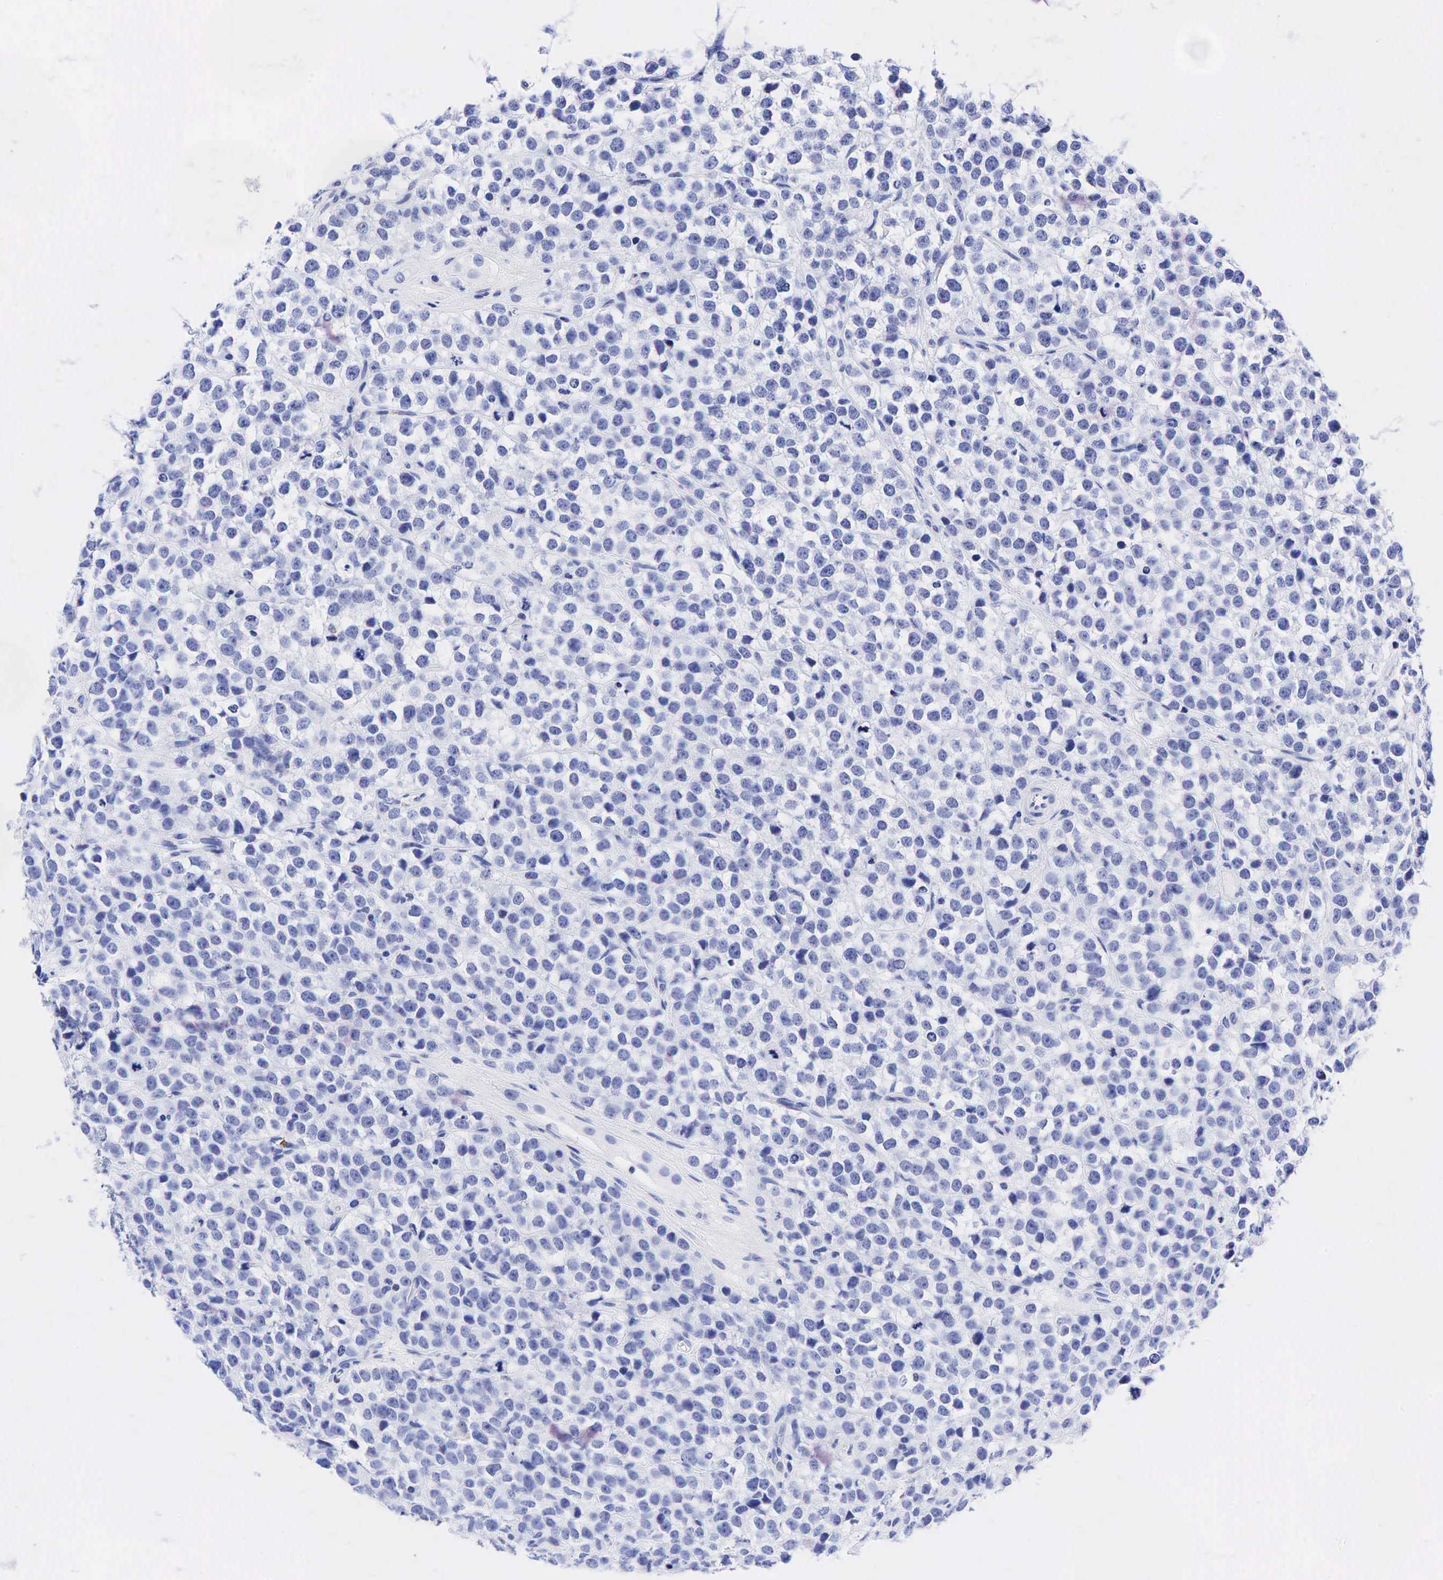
{"staining": {"intensity": "negative", "quantity": "none", "location": "none"}, "tissue": "testis cancer", "cell_type": "Tumor cells", "image_type": "cancer", "snomed": [{"axis": "morphology", "description": "Seminoma, NOS"}, {"axis": "topography", "description": "Testis"}], "caption": "Human seminoma (testis) stained for a protein using immunohistochemistry (IHC) demonstrates no staining in tumor cells.", "gene": "FUT4", "patient": {"sex": "male", "age": 25}}